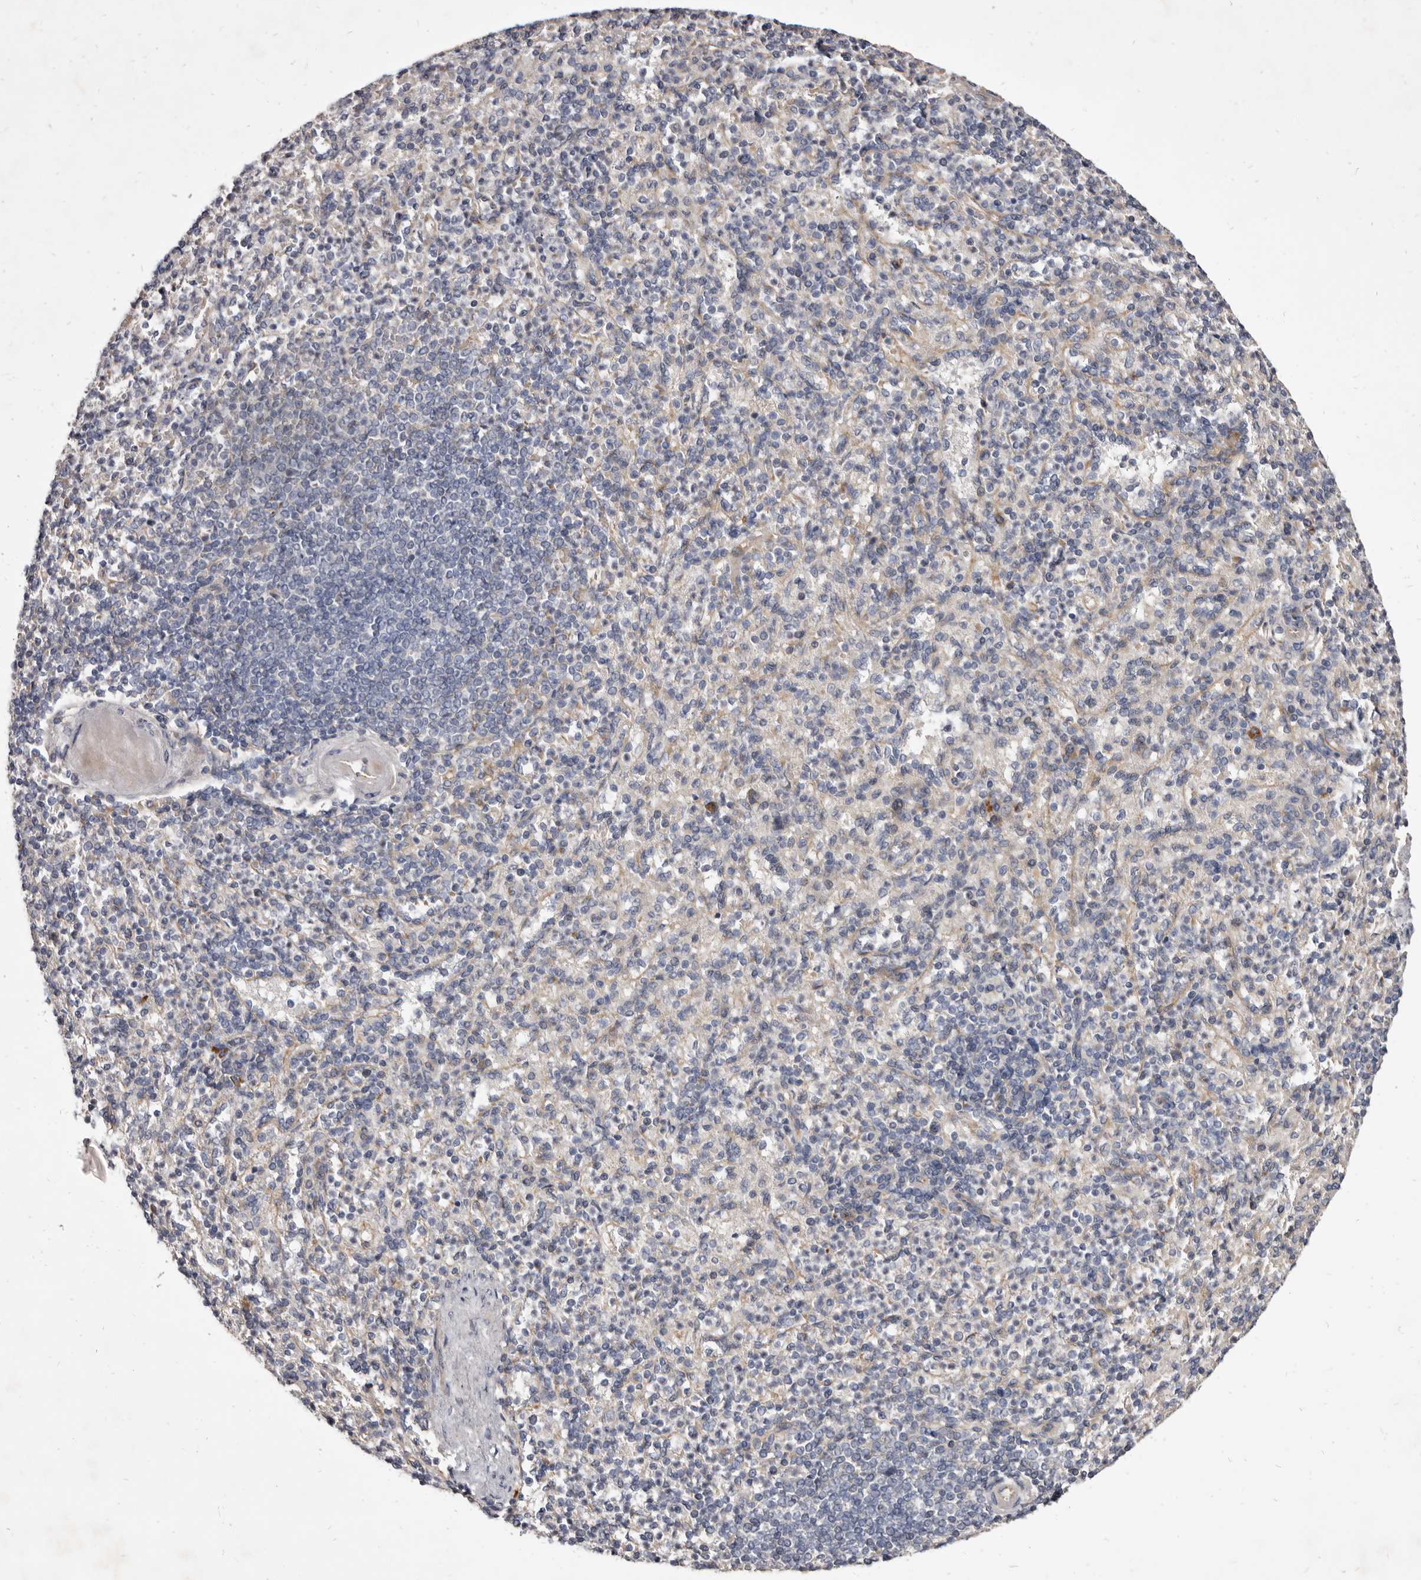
{"staining": {"intensity": "negative", "quantity": "none", "location": "none"}, "tissue": "spleen", "cell_type": "Cells in red pulp", "image_type": "normal", "snomed": [{"axis": "morphology", "description": "Normal tissue, NOS"}, {"axis": "topography", "description": "Spleen"}], "caption": "Immunohistochemical staining of benign spleen exhibits no significant expression in cells in red pulp.", "gene": "FAS", "patient": {"sex": "female", "age": 74}}